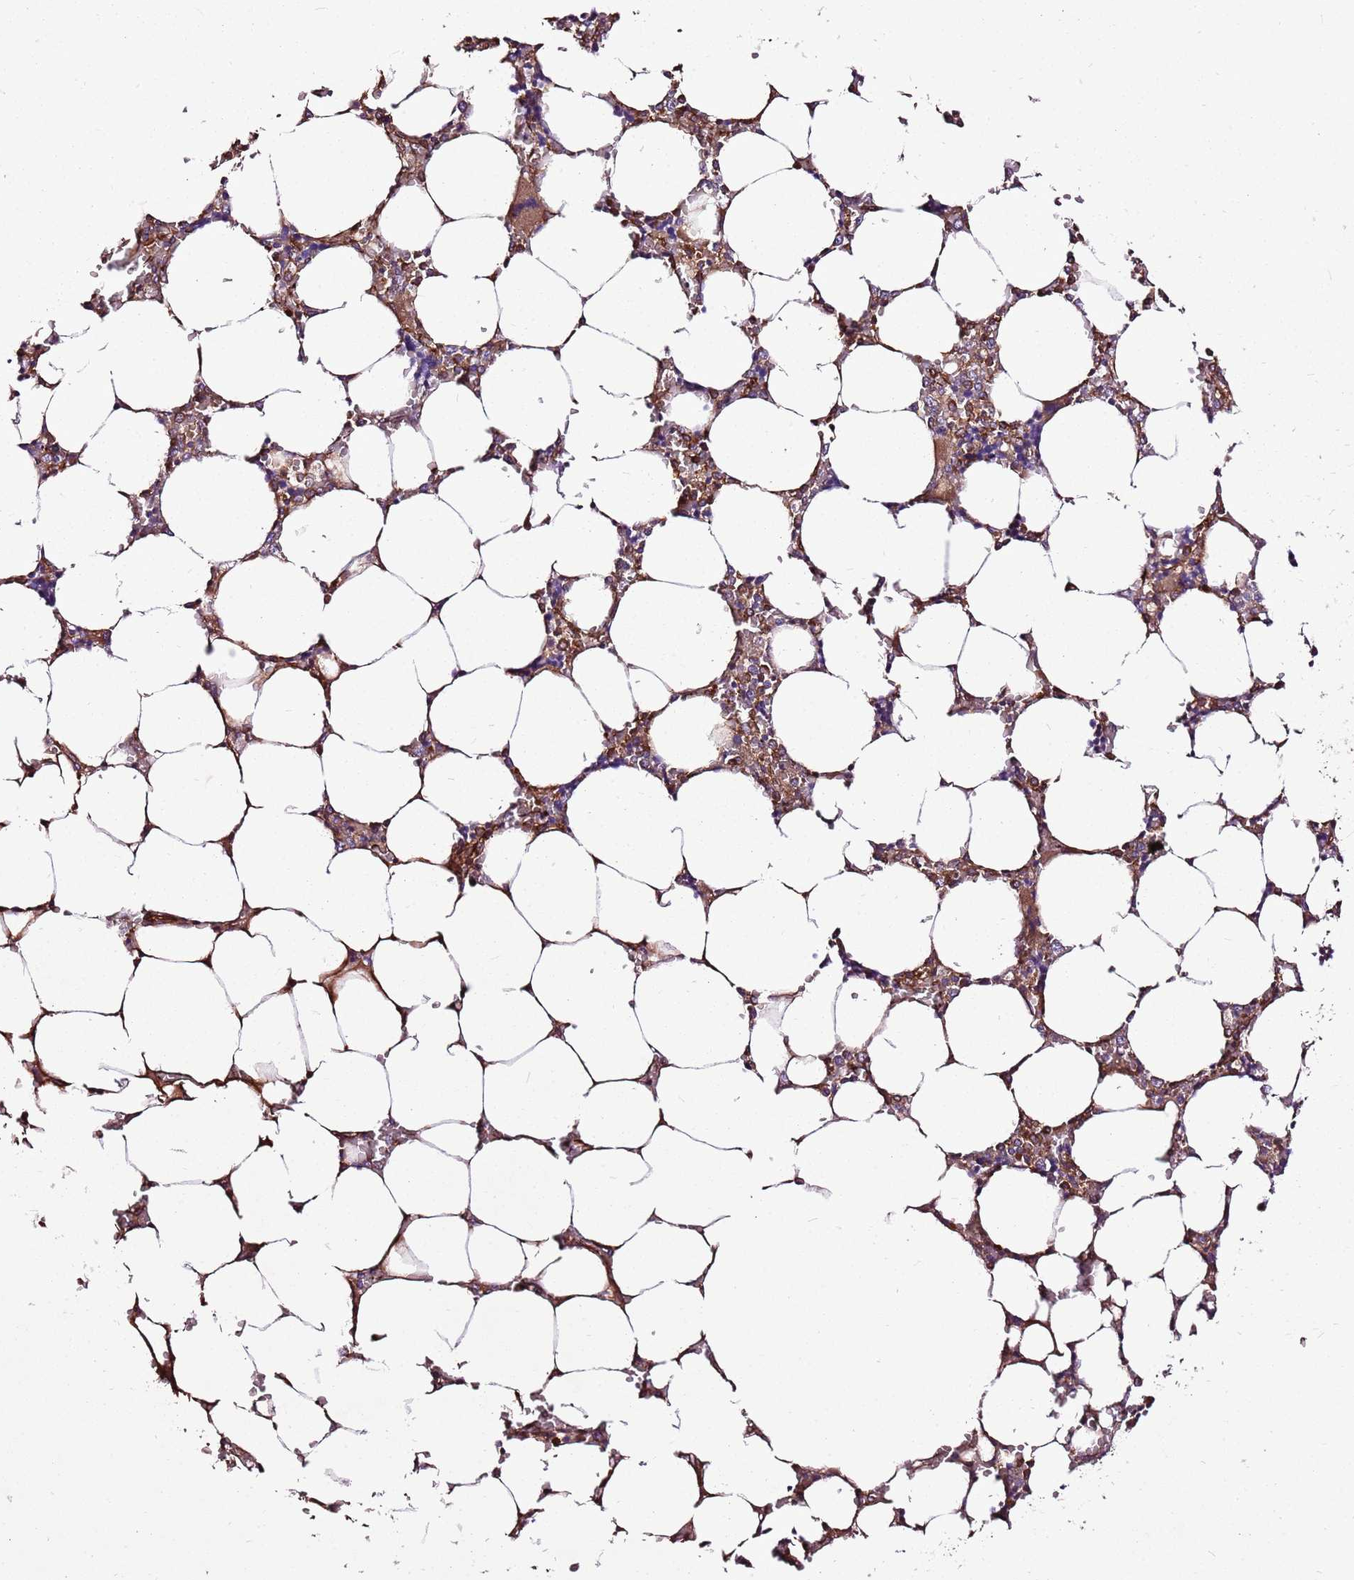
{"staining": {"intensity": "moderate", "quantity": "<25%", "location": "cytoplasmic/membranous"}, "tissue": "bone marrow", "cell_type": "Hematopoietic cells", "image_type": "normal", "snomed": [{"axis": "morphology", "description": "Normal tissue, NOS"}, {"axis": "topography", "description": "Bone marrow"}], "caption": "The image demonstrates immunohistochemical staining of unremarkable bone marrow. There is moderate cytoplasmic/membranous expression is appreciated in approximately <25% of hematopoietic cells. The protein of interest is shown in brown color, while the nuclei are stained blue.", "gene": "ZNF827", "patient": {"sex": "male", "age": 64}}